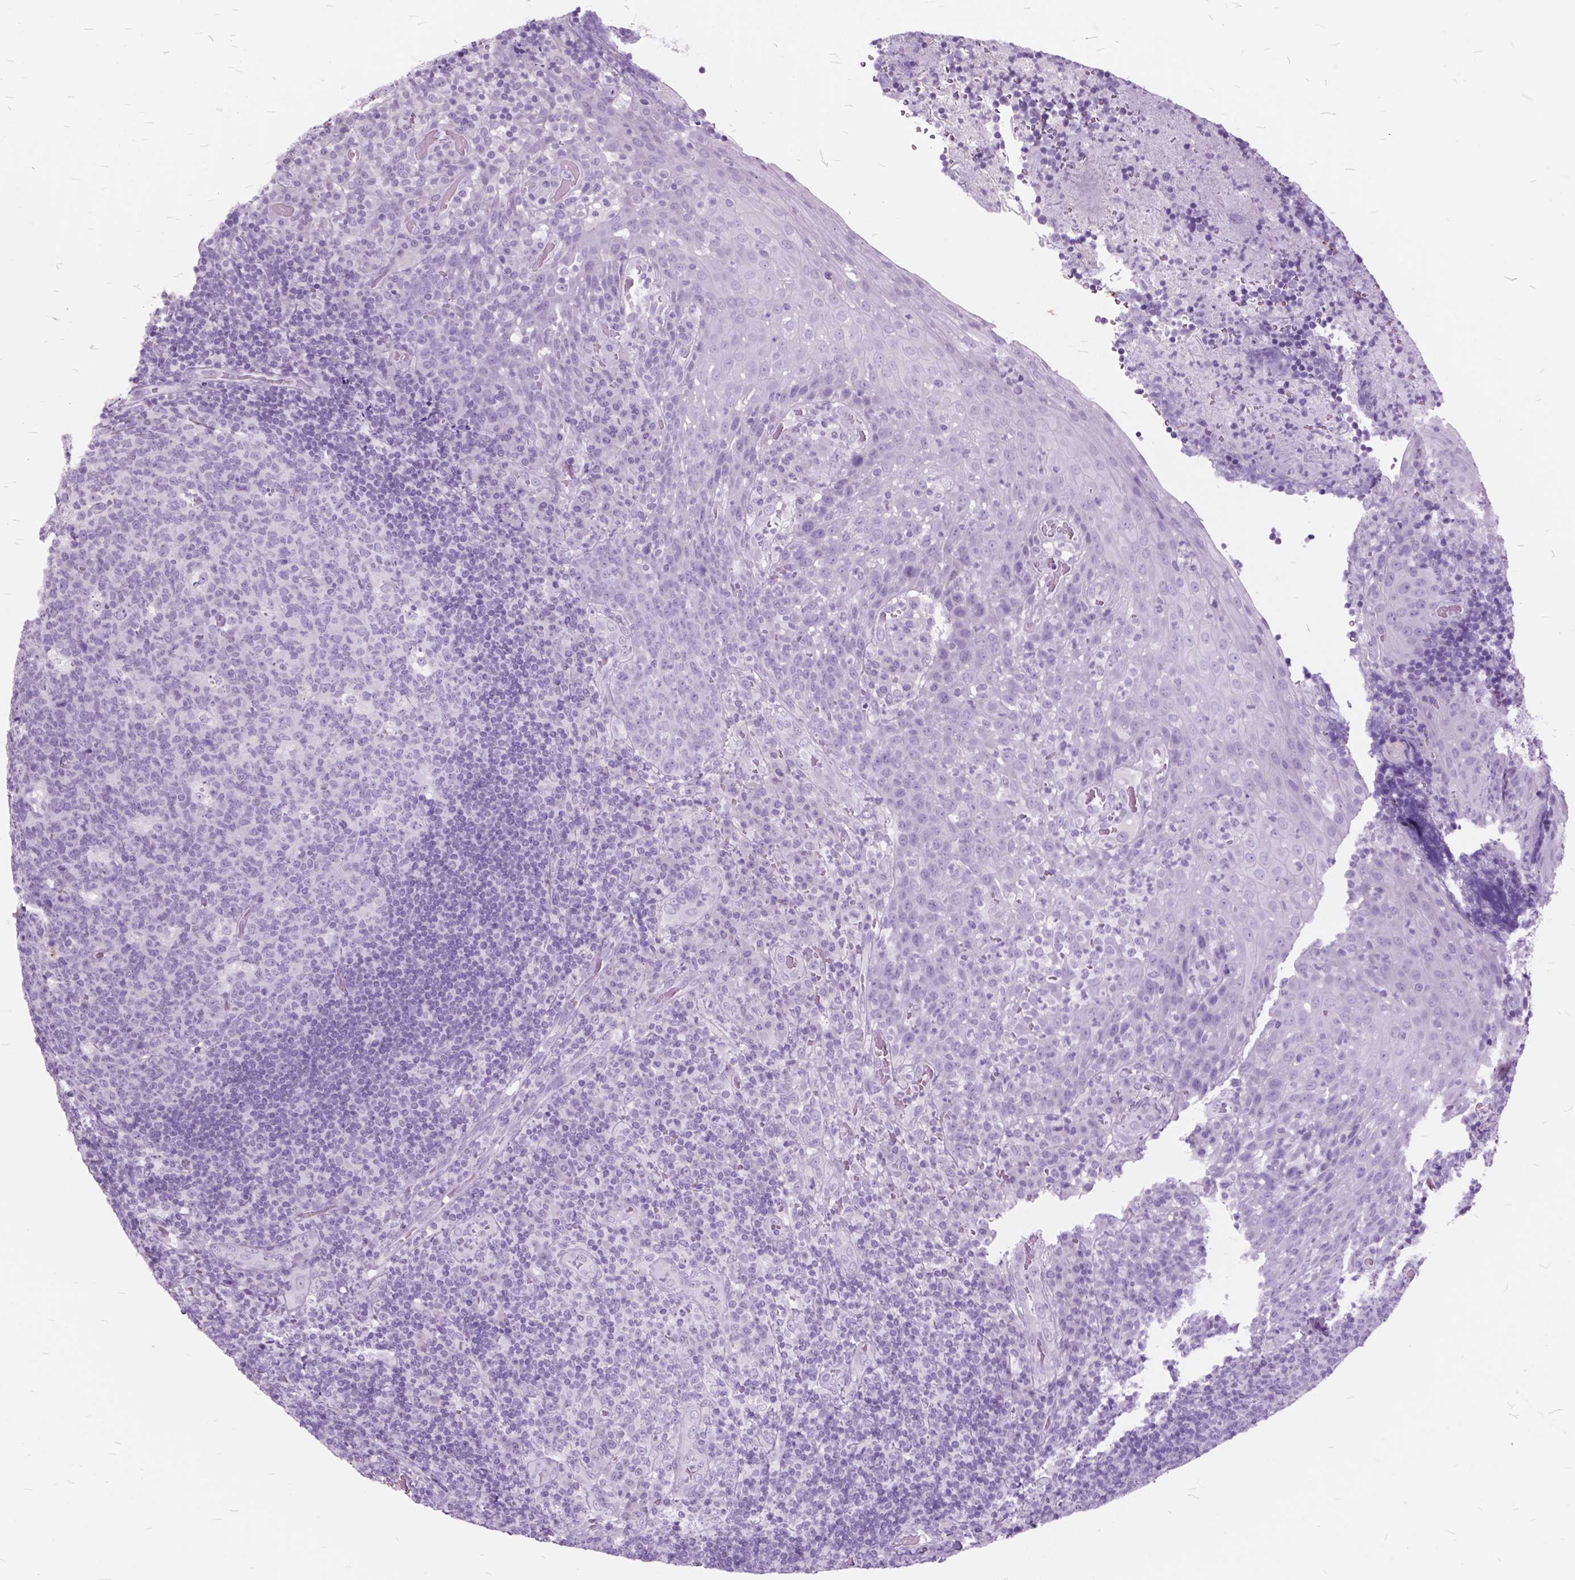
{"staining": {"intensity": "negative", "quantity": "none", "location": "none"}, "tissue": "tonsil", "cell_type": "Germinal center cells", "image_type": "normal", "snomed": [{"axis": "morphology", "description": "Normal tissue, NOS"}, {"axis": "topography", "description": "Tonsil"}], "caption": "This is a image of immunohistochemistry (IHC) staining of benign tonsil, which shows no positivity in germinal center cells. The staining was performed using DAB to visualize the protein expression in brown, while the nuclei were stained in blue with hematoxylin (Magnification: 20x).", "gene": "GDF9", "patient": {"sex": "male", "age": 17}}